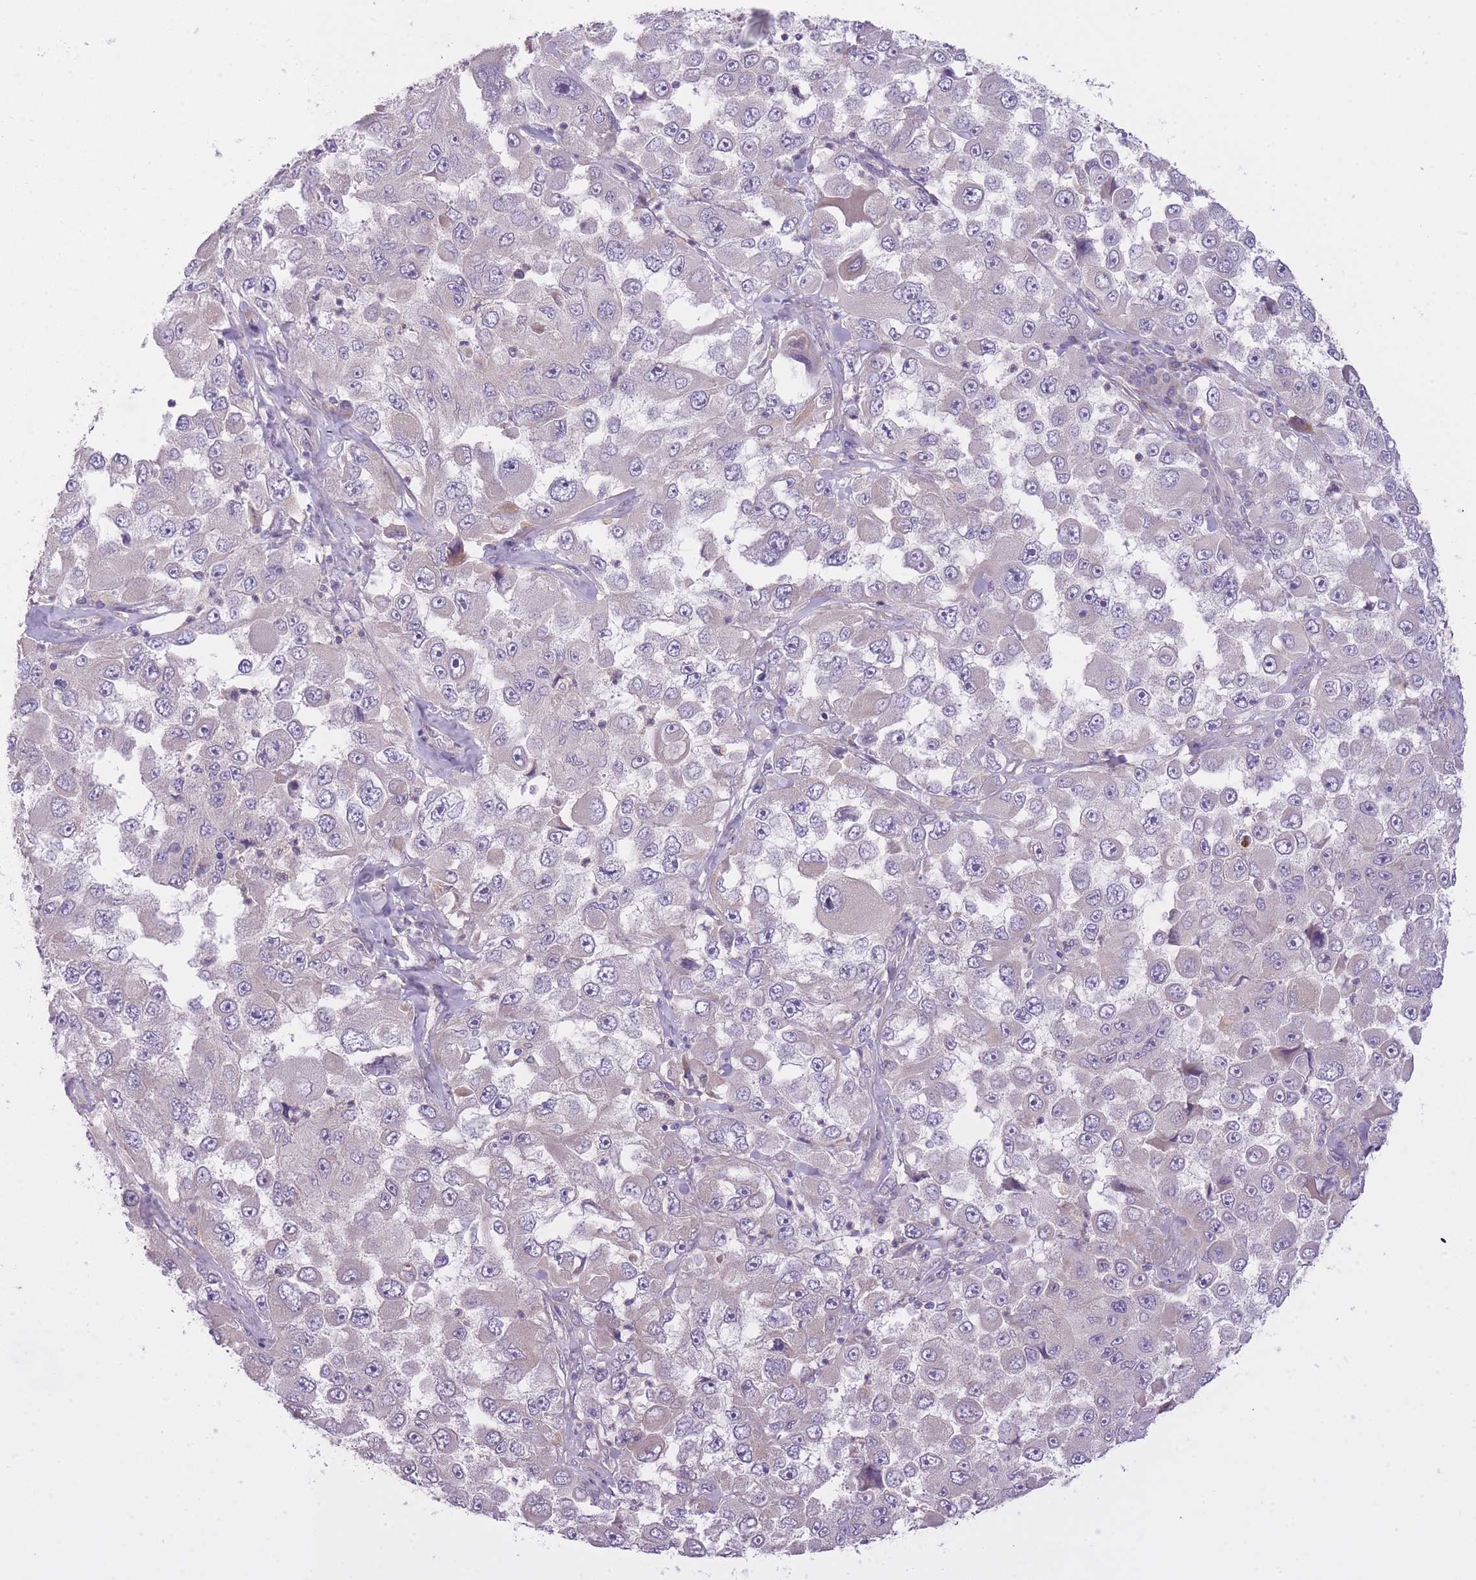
{"staining": {"intensity": "negative", "quantity": "none", "location": "none"}, "tissue": "melanoma", "cell_type": "Tumor cells", "image_type": "cancer", "snomed": [{"axis": "morphology", "description": "Malignant melanoma, Metastatic site"}, {"axis": "topography", "description": "Lymph node"}], "caption": "Malignant melanoma (metastatic site) was stained to show a protein in brown. There is no significant positivity in tumor cells.", "gene": "REV1", "patient": {"sex": "male", "age": 62}}